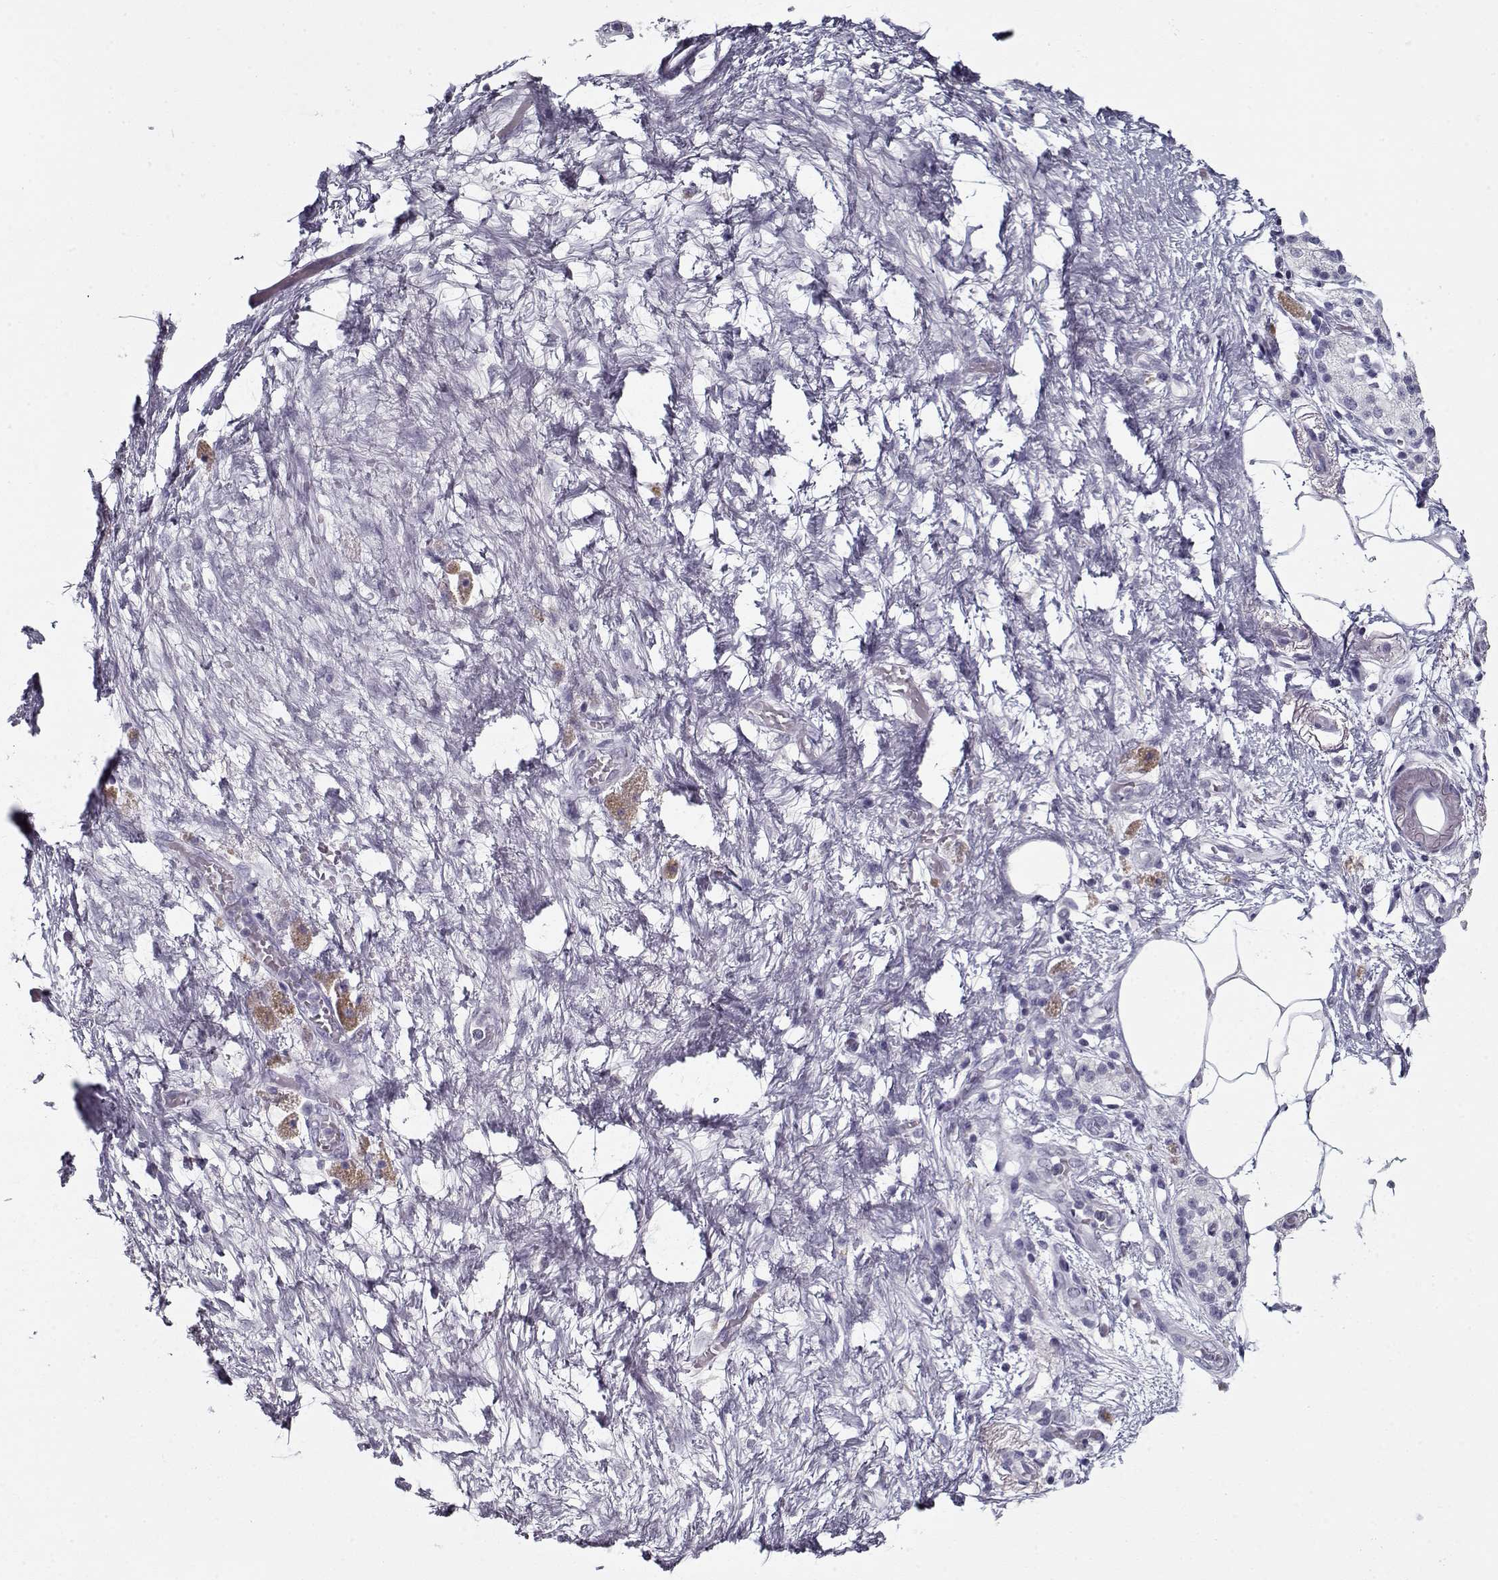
{"staining": {"intensity": "negative", "quantity": "none", "location": "none"}, "tissue": "pancreatic cancer", "cell_type": "Tumor cells", "image_type": "cancer", "snomed": [{"axis": "morphology", "description": "Adenocarcinoma, NOS"}, {"axis": "topography", "description": "Pancreas"}], "caption": "Tumor cells show no significant expression in pancreatic adenocarcinoma. The staining was performed using DAB to visualize the protein expression in brown, while the nuclei were stained in blue with hematoxylin (Magnification: 20x).", "gene": "RNF32", "patient": {"sex": "female", "age": 72}}